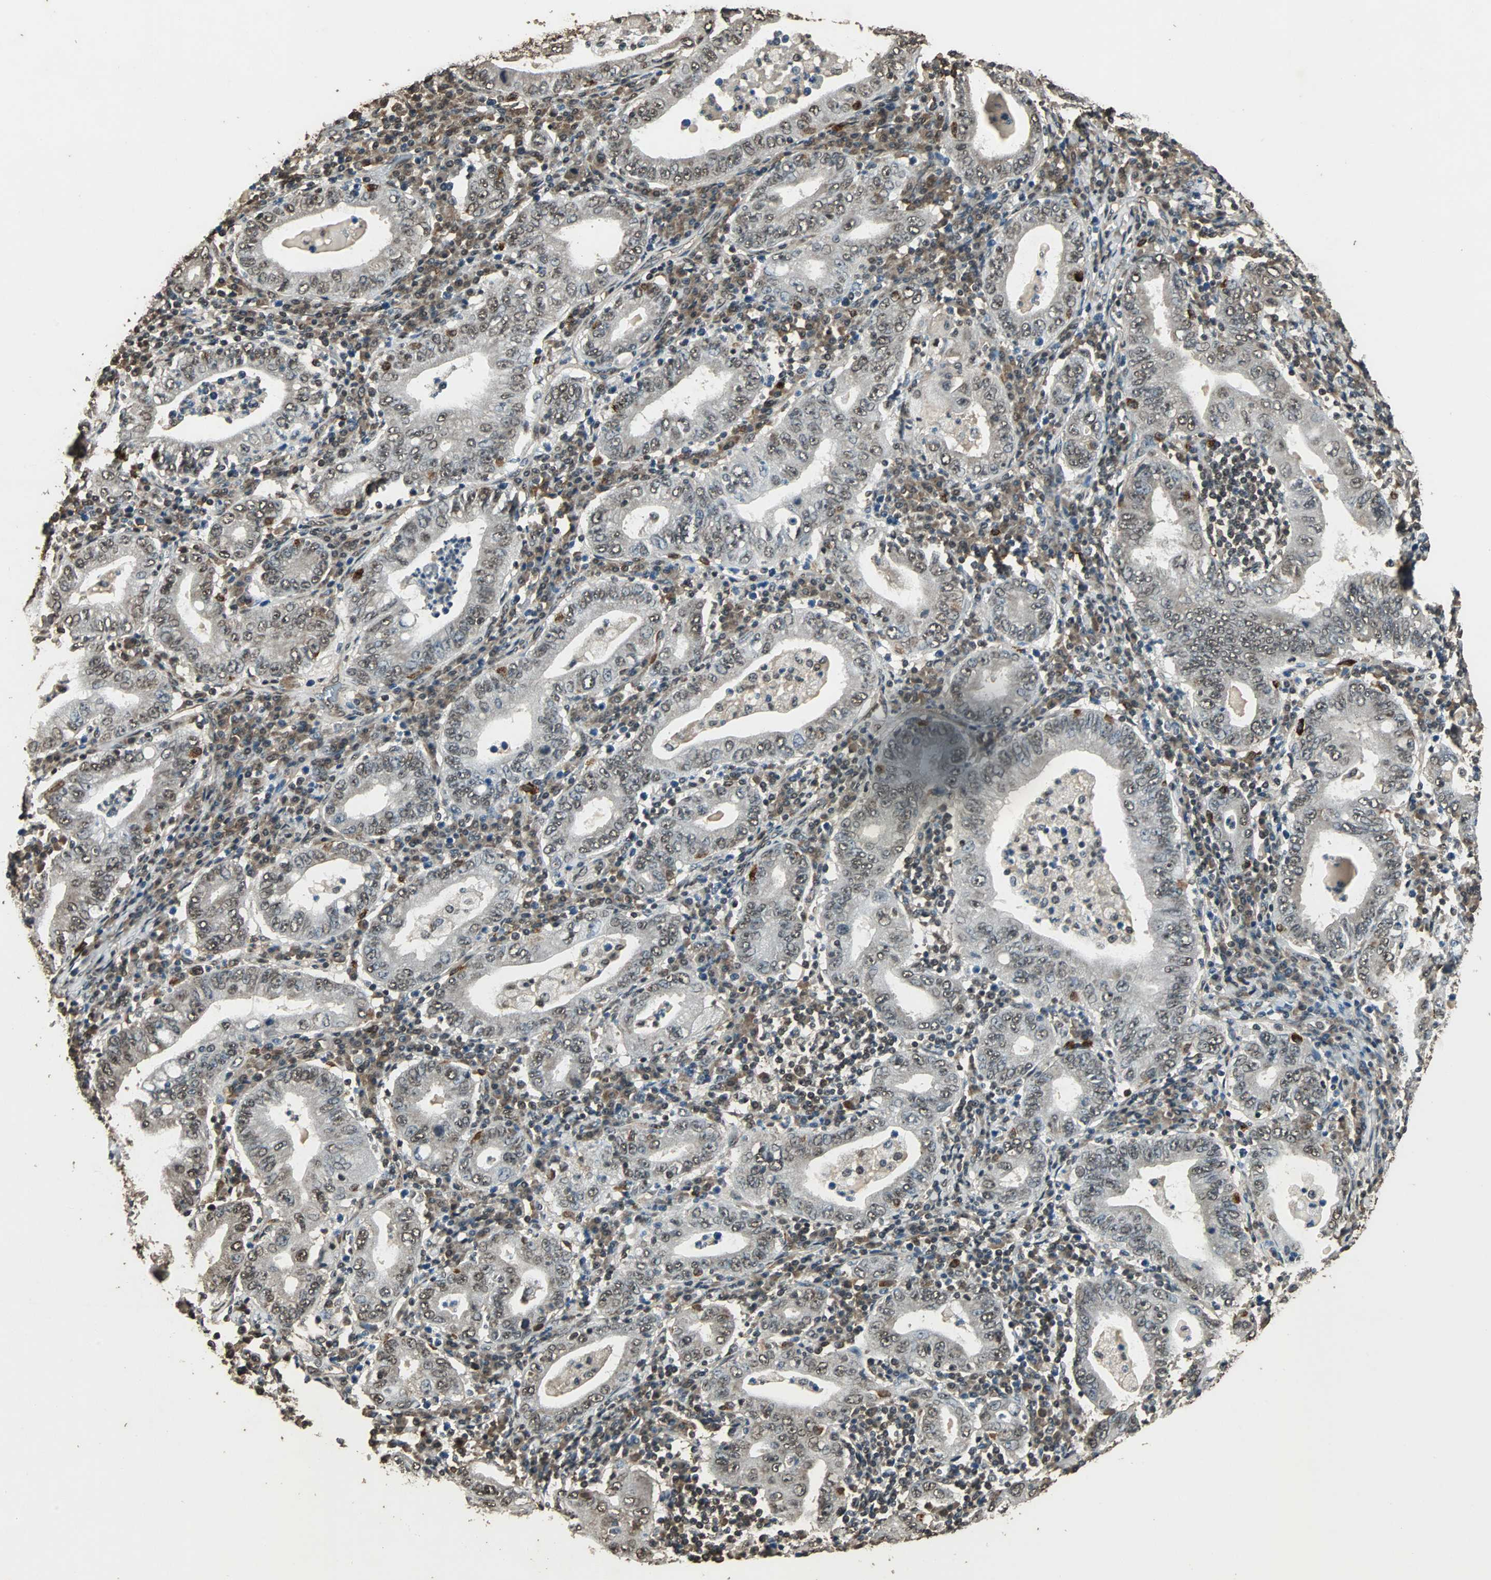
{"staining": {"intensity": "moderate", "quantity": "25%-75%", "location": "cytoplasmic/membranous,nuclear"}, "tissue": "stomach cancer", "cell_type": "Tumor cells", "image_type": "cancer", "snomed": [{"axis": "morphology", "description": "Normal tissue, NOS"}, {"axis": "morphology", "description": "Adenocarcinoma, NOS"}, {"axis": "topography", "description": "Esophagus"}, {"axis": "topography", "description": "Stomach, upper"}, {"axis": "topography", "description": "Peripheral nerve tissue"}], "caption": "Immunohistochemical staining of human stomach cancer exhibits moderate cytoplasmic/membranous and nuclear protein staining in about 25%-75% of tumor cells.", "gene": "PPP1R13B", "patient": {"sex": "male", "age": 62}}